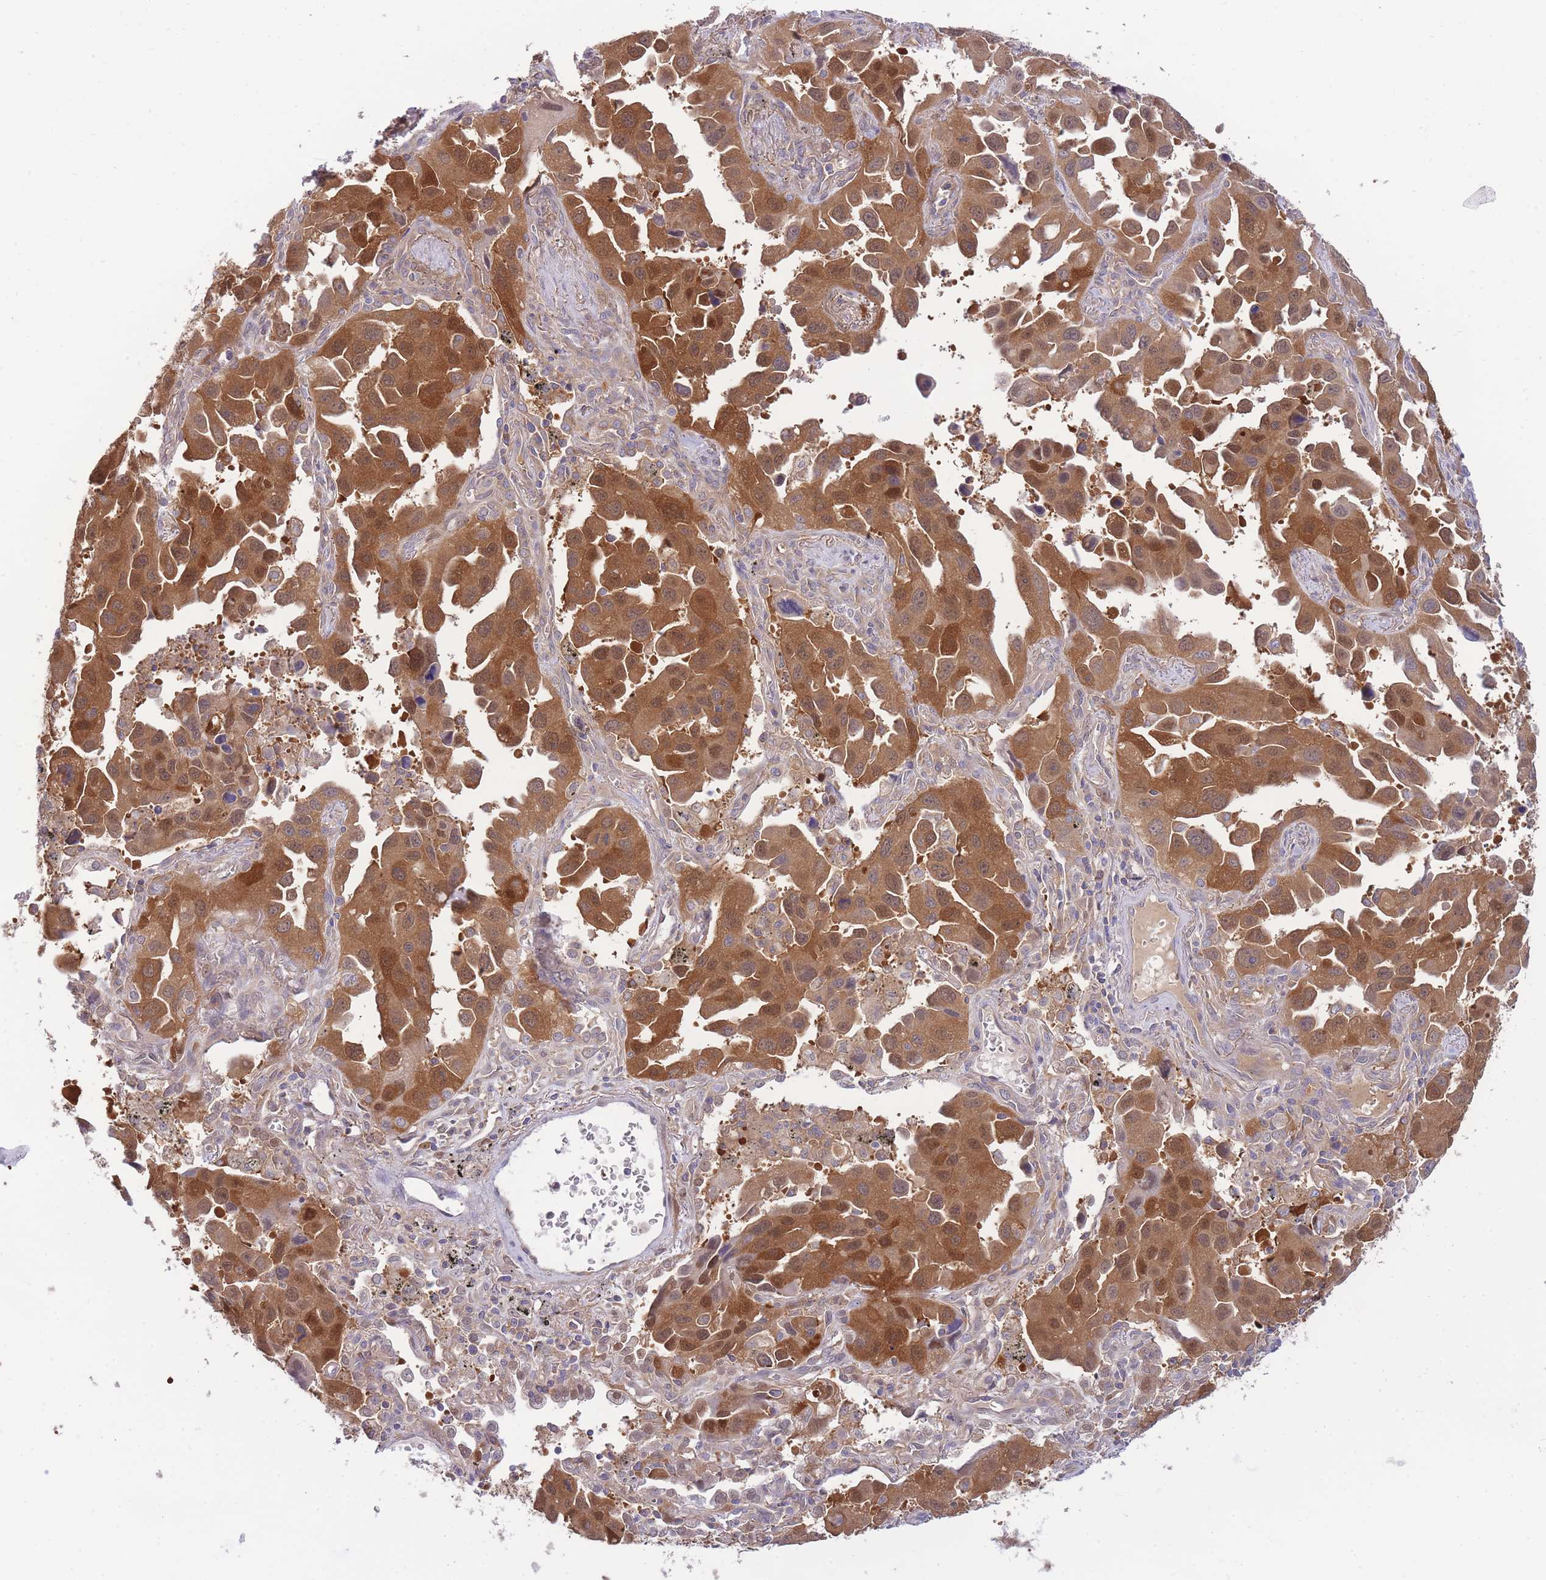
{"staining": {"intensity": "moderate", "quantity": ">75%", "location": "cytoplasmic/membranous,nuclear"}, "tissue": "lung cancer", "cell_type": "Tumor cells", "image_type": "cancer", "snomed": [{"axis": "morphology", "description": "Adenocarcinoma, NOS"}, {"axis": "topography", "description": "Lung"}], "caption": "A histopathology image showing moderate cytoplasmic/membranous and nuclear expression in approximately >75% of tumor cells in lung adenocarcinoma, as visualized by brown immunohistochemical staining.", "gene": "NAMPT", "patient": {"sex": "male", "age": 66}}